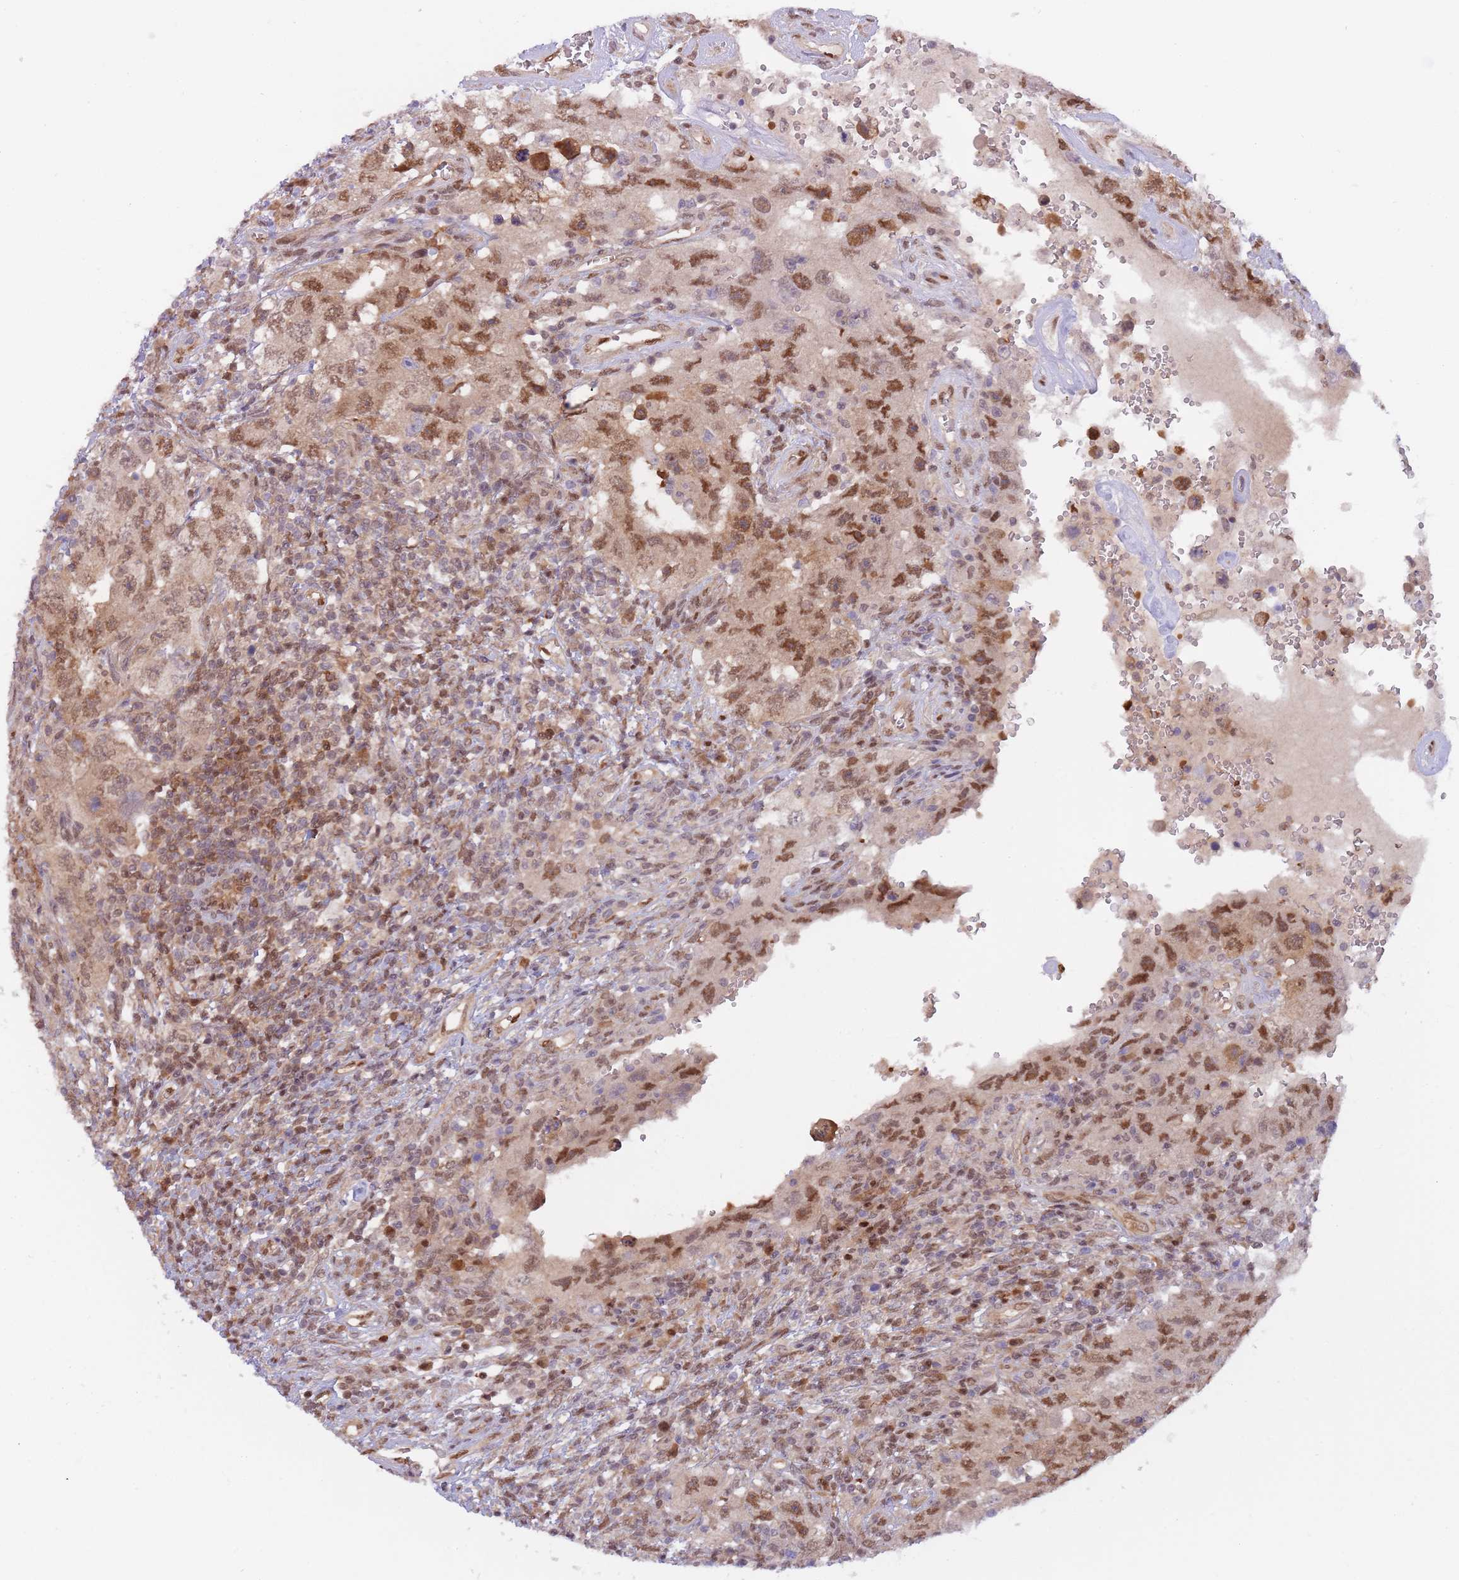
{"staining": {"intensity": "moderate", "quantity": ">75%", "location": "nuclear"}, "tissue": "testis cancer", "cell_type": "Tumor cells", "image_type": "cancer", "snomed": [{"axis": "morphology", "description": "Carcinoma, Embryonal, NOS"}, {"axis": "topography", "description": "Testis"}], "caption": "Immunohistochemistry image of neoplastic tissue: human testis embryonal carcinoma stained using IHC reveals medium levels of moderate protein expression localized specifically in the nuclear of tumor cells, appearing as a nuclear brown color.", "gene": "NSFL1C", "patient": {"sex": "male", "age": 26}}